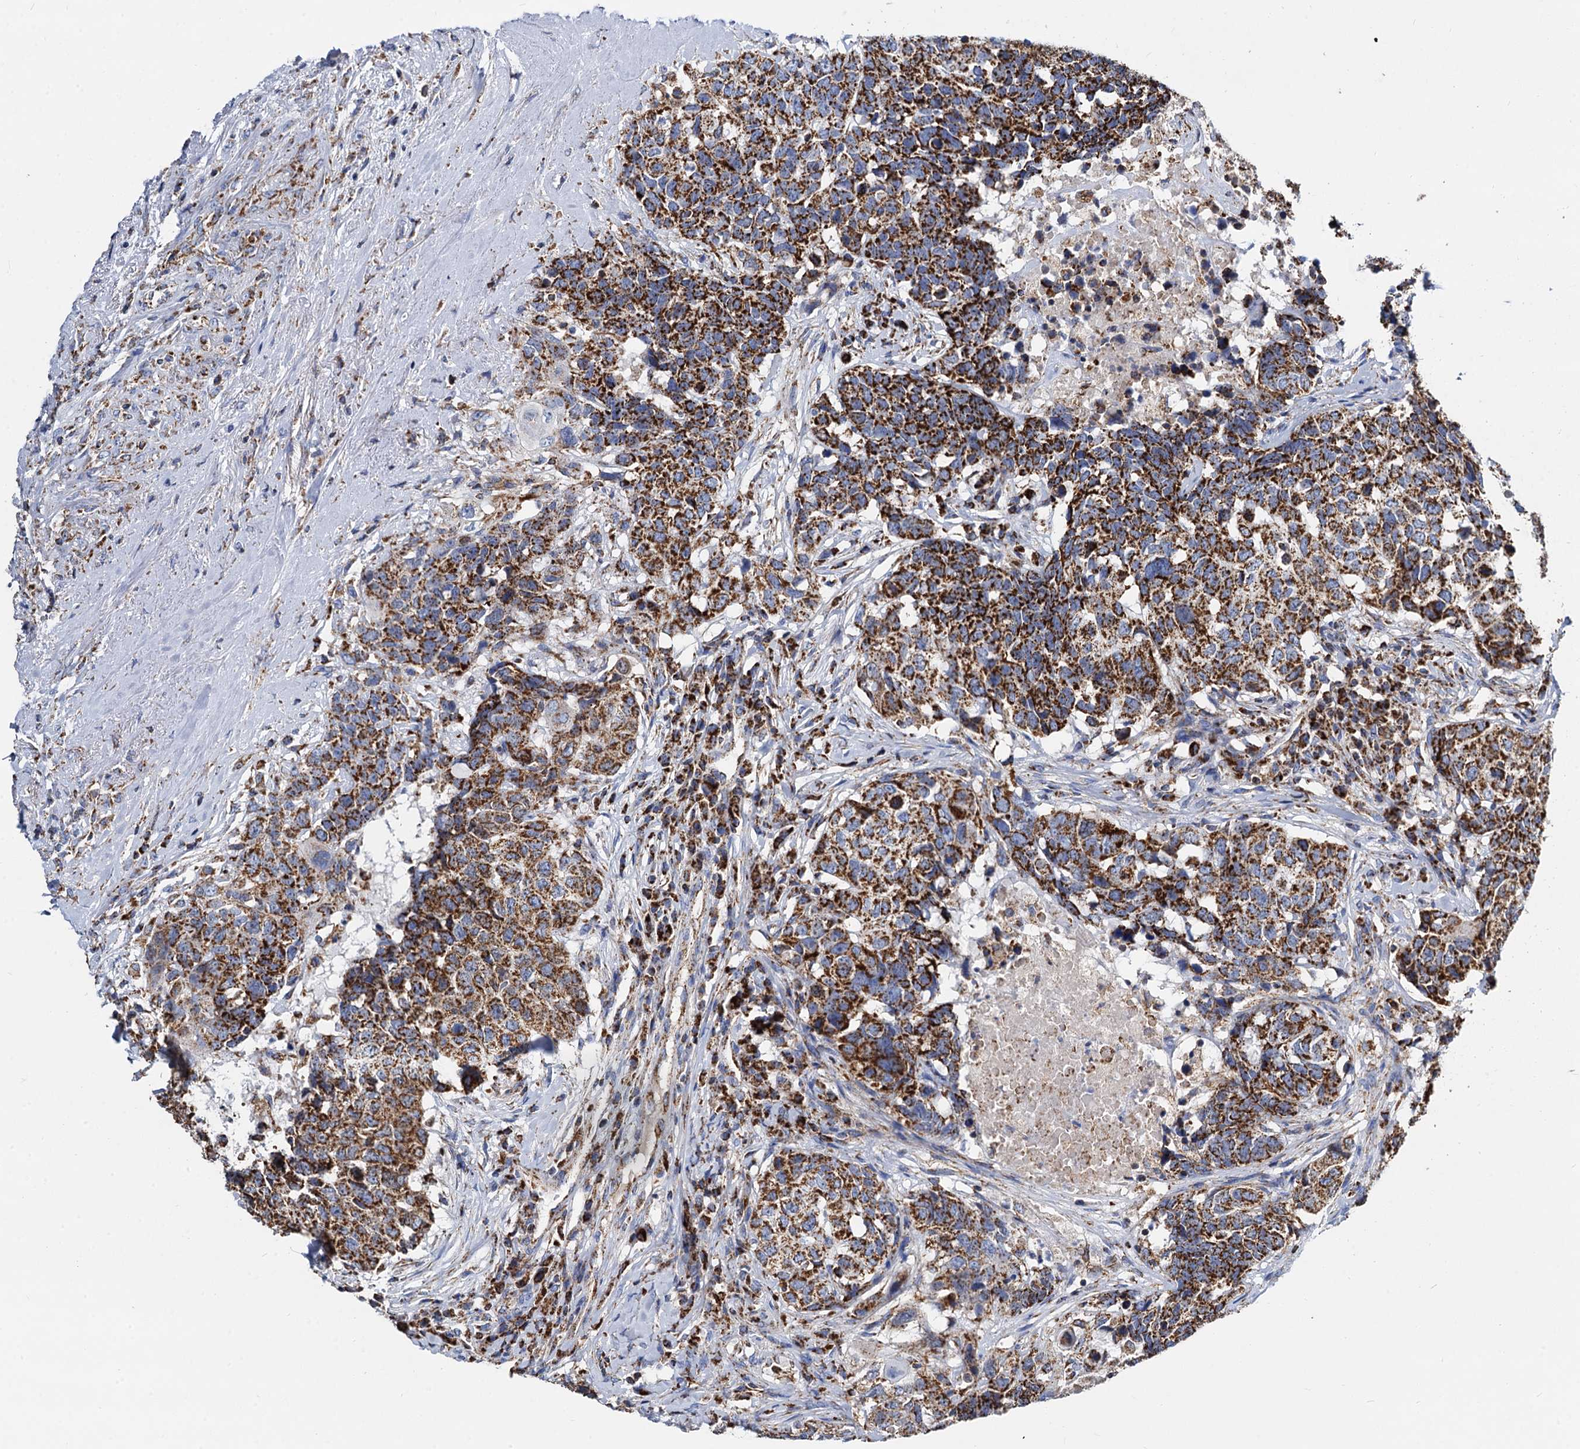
{"staining": {"intensity": "strong", "quantity": ">75%", "location": "cytoplasmic/membranous"}, "tissue": "head and neck cancer", "cell_type": "Tumor cells", "image_type": "cancer", "snomed": [{"axis": "morphology", "description": "Squamous cell carcinoma, NOS"}, {"axis": "topography", "description": "Head-Neck"}], "caption": "High-magnification brightfield microscopy of head and neck cancer stained with DAB (3,3'-diaminobenzidine) (brown) and counterstained with hematoxylin (blue). tumor cells exhibit strong cytoplasmic/membranous staining is identified in about>75% of cells.", "gene": "TIMM10", "patient": {"sex": "male", "age": 66}}